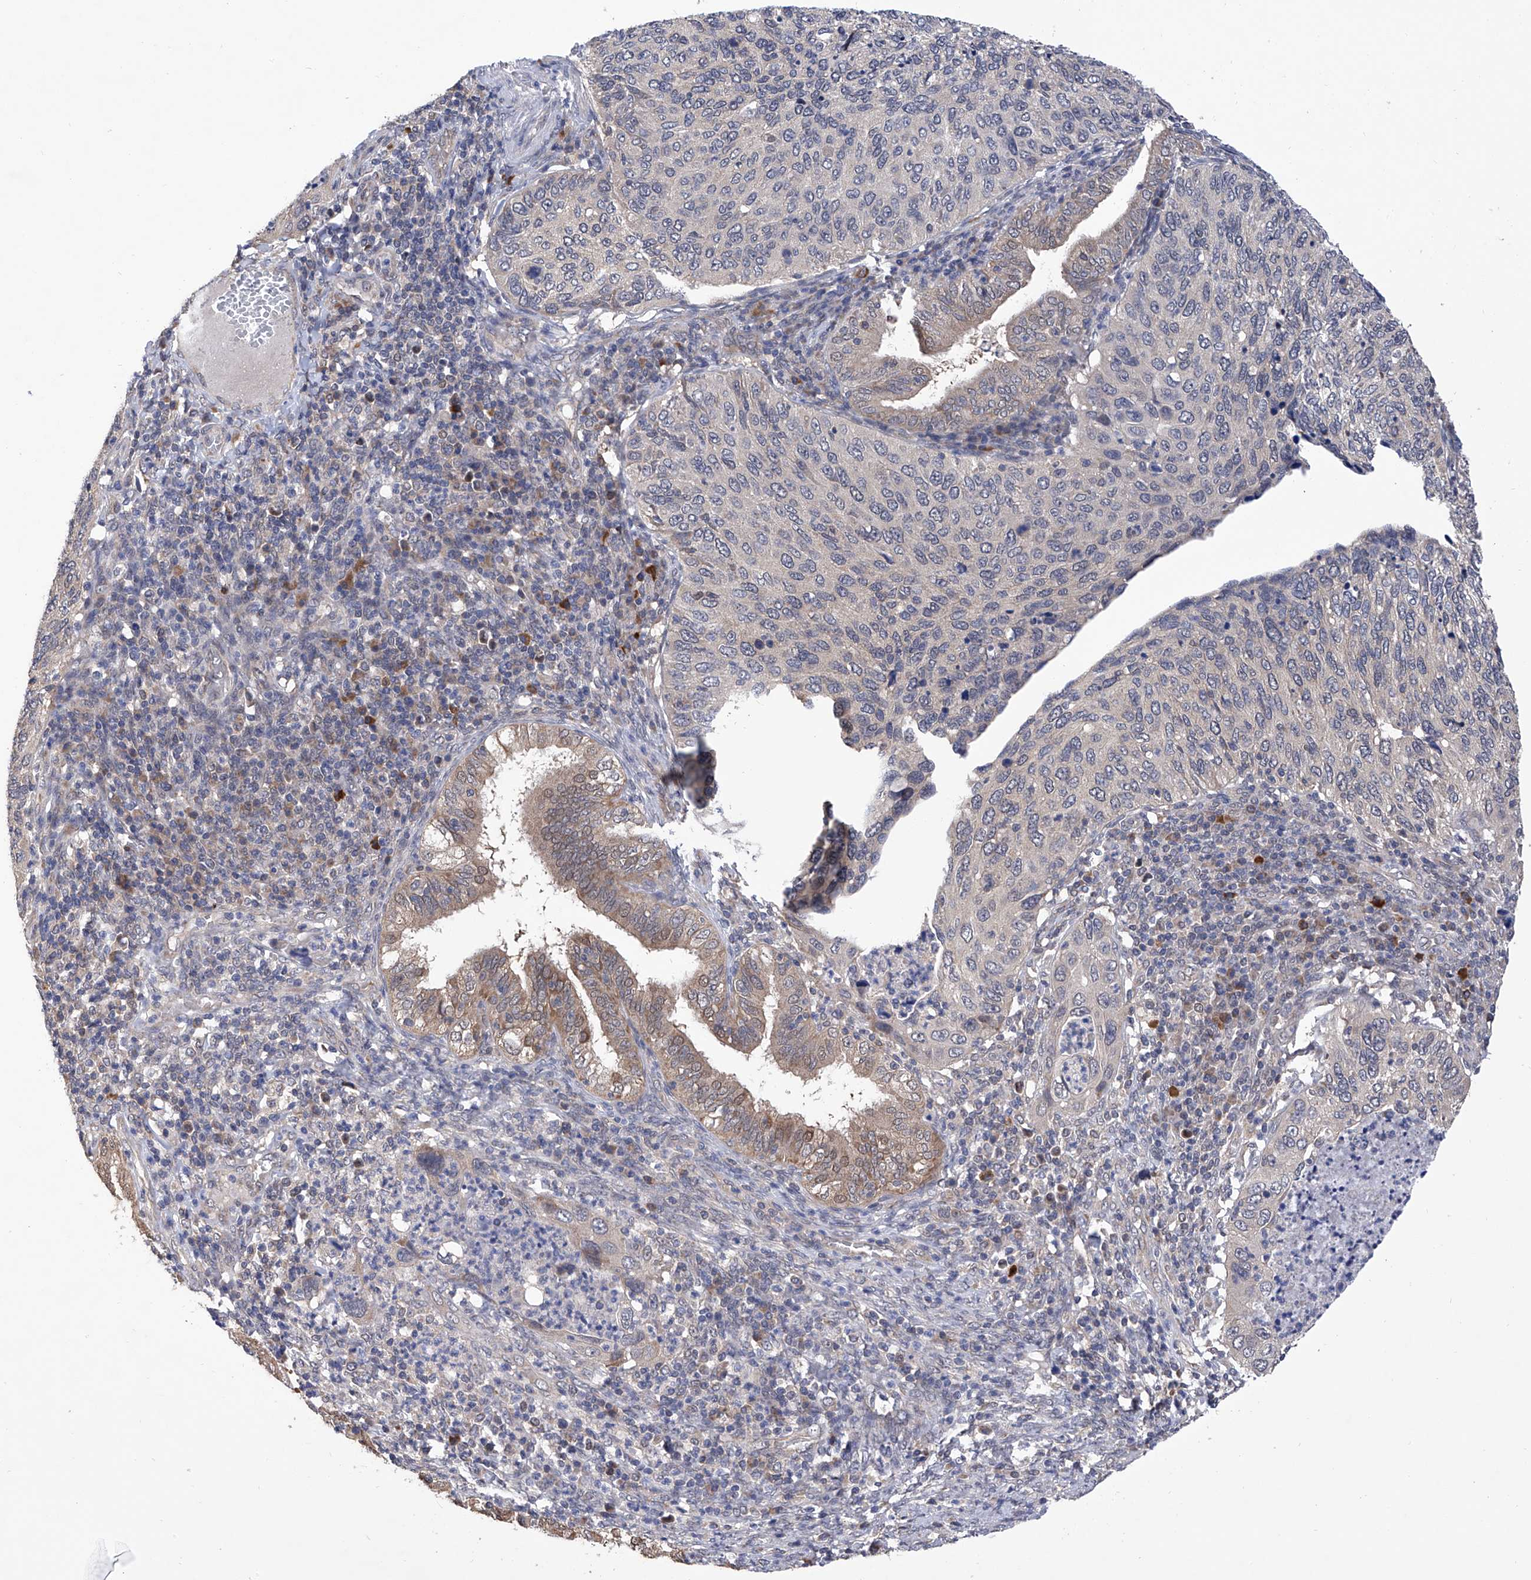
{"staining": {"intensity": "negative", "quantity": "none", "location": "none"}, "tissue": "cervical cancer", "cell_type": "Tumor cells", "image_type": "cancer", "snomed": [{"axis": "morphology", "description": "Squamous cell carcinoma, NOS"}, {"axis": "topography", "description": "Cervix"}], "caption": "The micrograph reveals no staining of tumor cells in cervical cancer. Brightfield microscopy of immunohistochemistry (IHC) stained with DAB (brown) and hematoxylin (blue), captured at high magnification.", "gene": "USP45", "patient": {"sex": "female", "age": 38}}